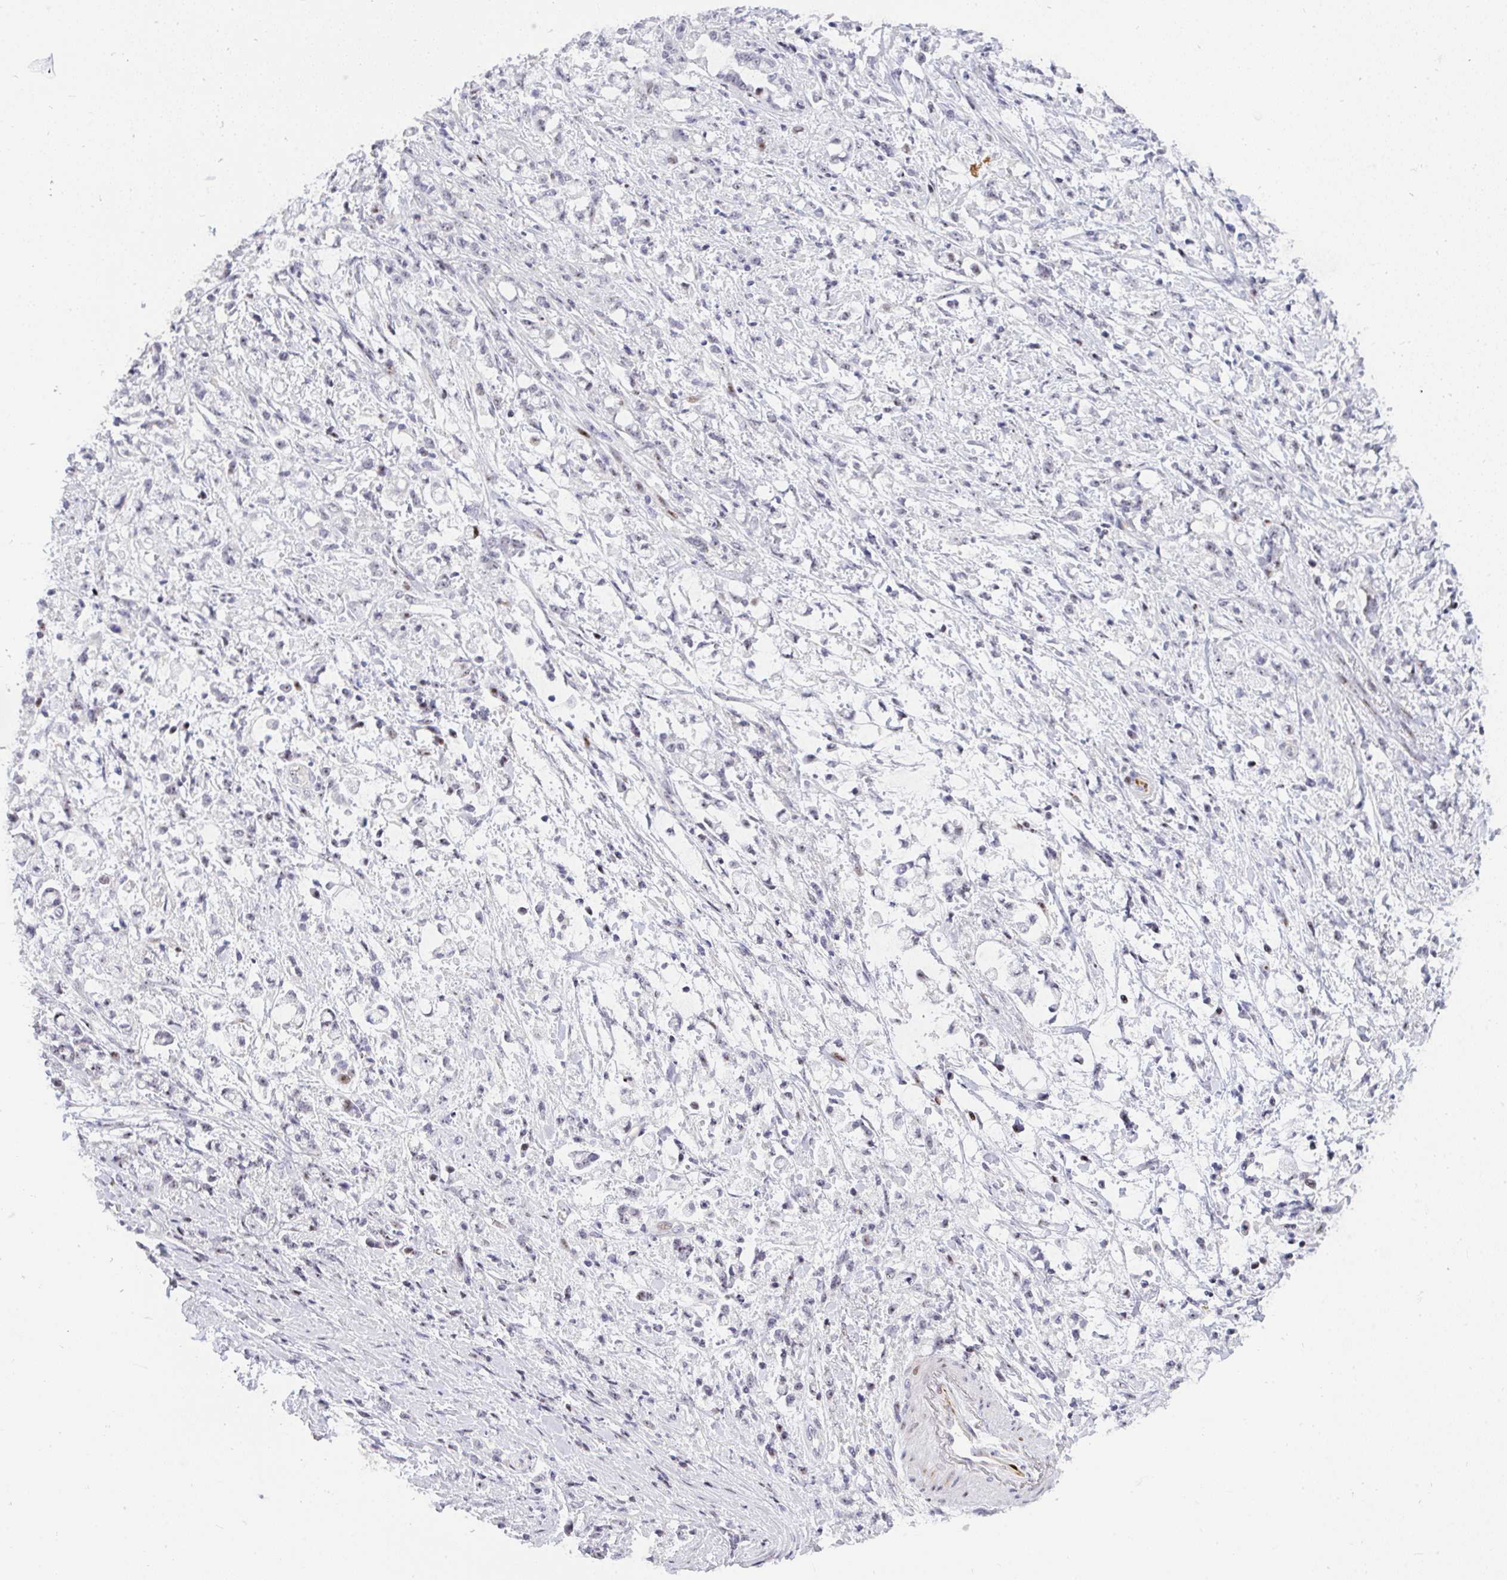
{"staining": {"intensity": "weak", "quantity": "<25%", "location": "nuclear"}, "tissue": "stomach cancer", "cell_type": "Tumor cells", "image_type": "cancer", "snomed": [{"axis": "morphology", "description": "Adenocarcinoma, NOS"}, {"axis": "topography", "description": "Stomach"}], "caption": "Human adenocarcinoma (stomach) stained for a protein using IHC displays no expression in tumor cells.", "gene": "PLPPR3", "patient": {"sex": "female", "age": 60}}